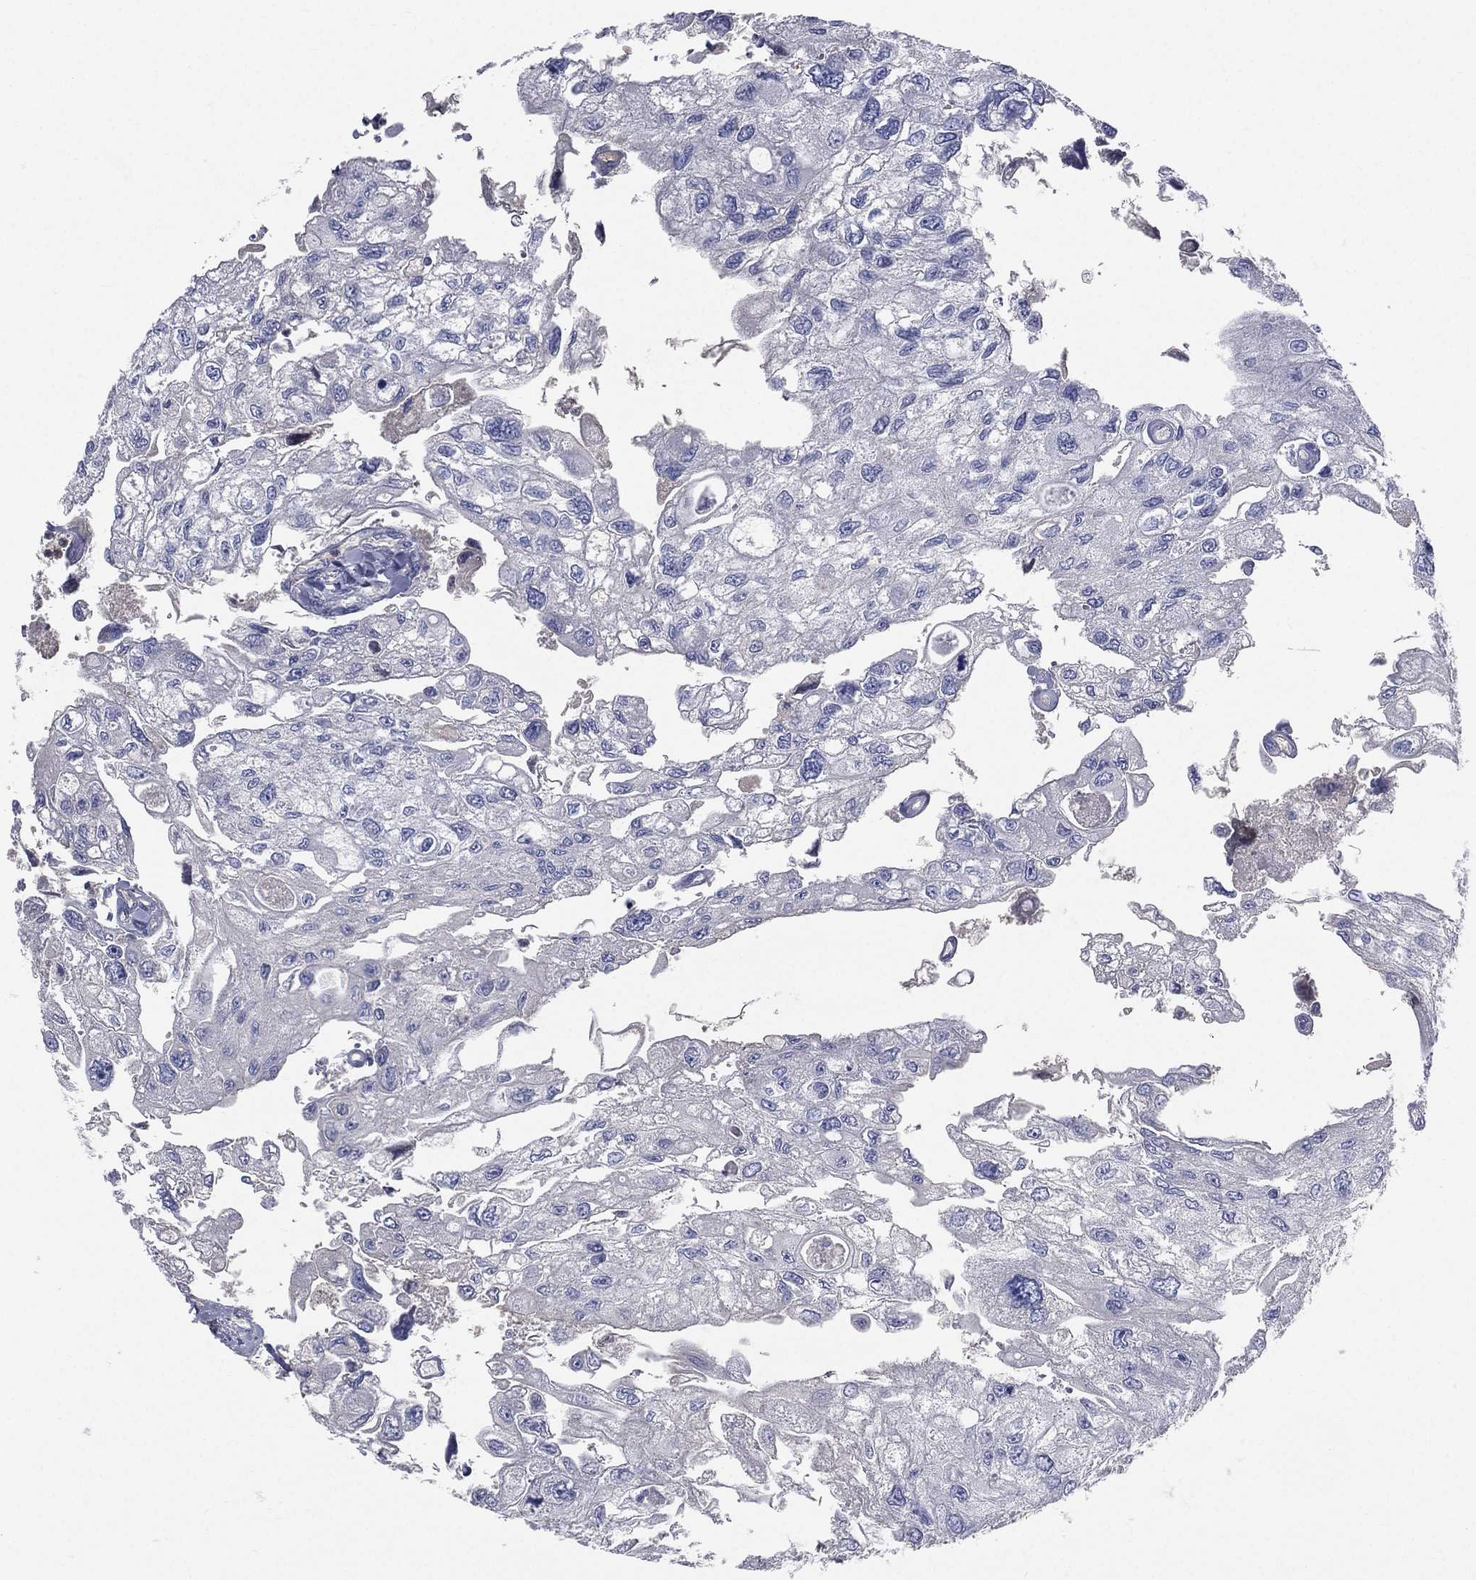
{"staining": {"intensity": "negative", "quantity": "none", "location": "none"}, "tissue": "urothelial cancer", "cell_type": "Tumor cells", "image_type": "cancer", "snomed": [{"axis": "morphology", "description": "Urothelial carcinoma, High grade"}, {"axis": "topography", "description": "Urinary bladder"}], "caption": "A micrograph of high-grade urothelial carcinoma stained for a protein exhibits no brown staining in tumor cells.", "gene": "HP", "patient": {"sex": "male", "age": 59}}